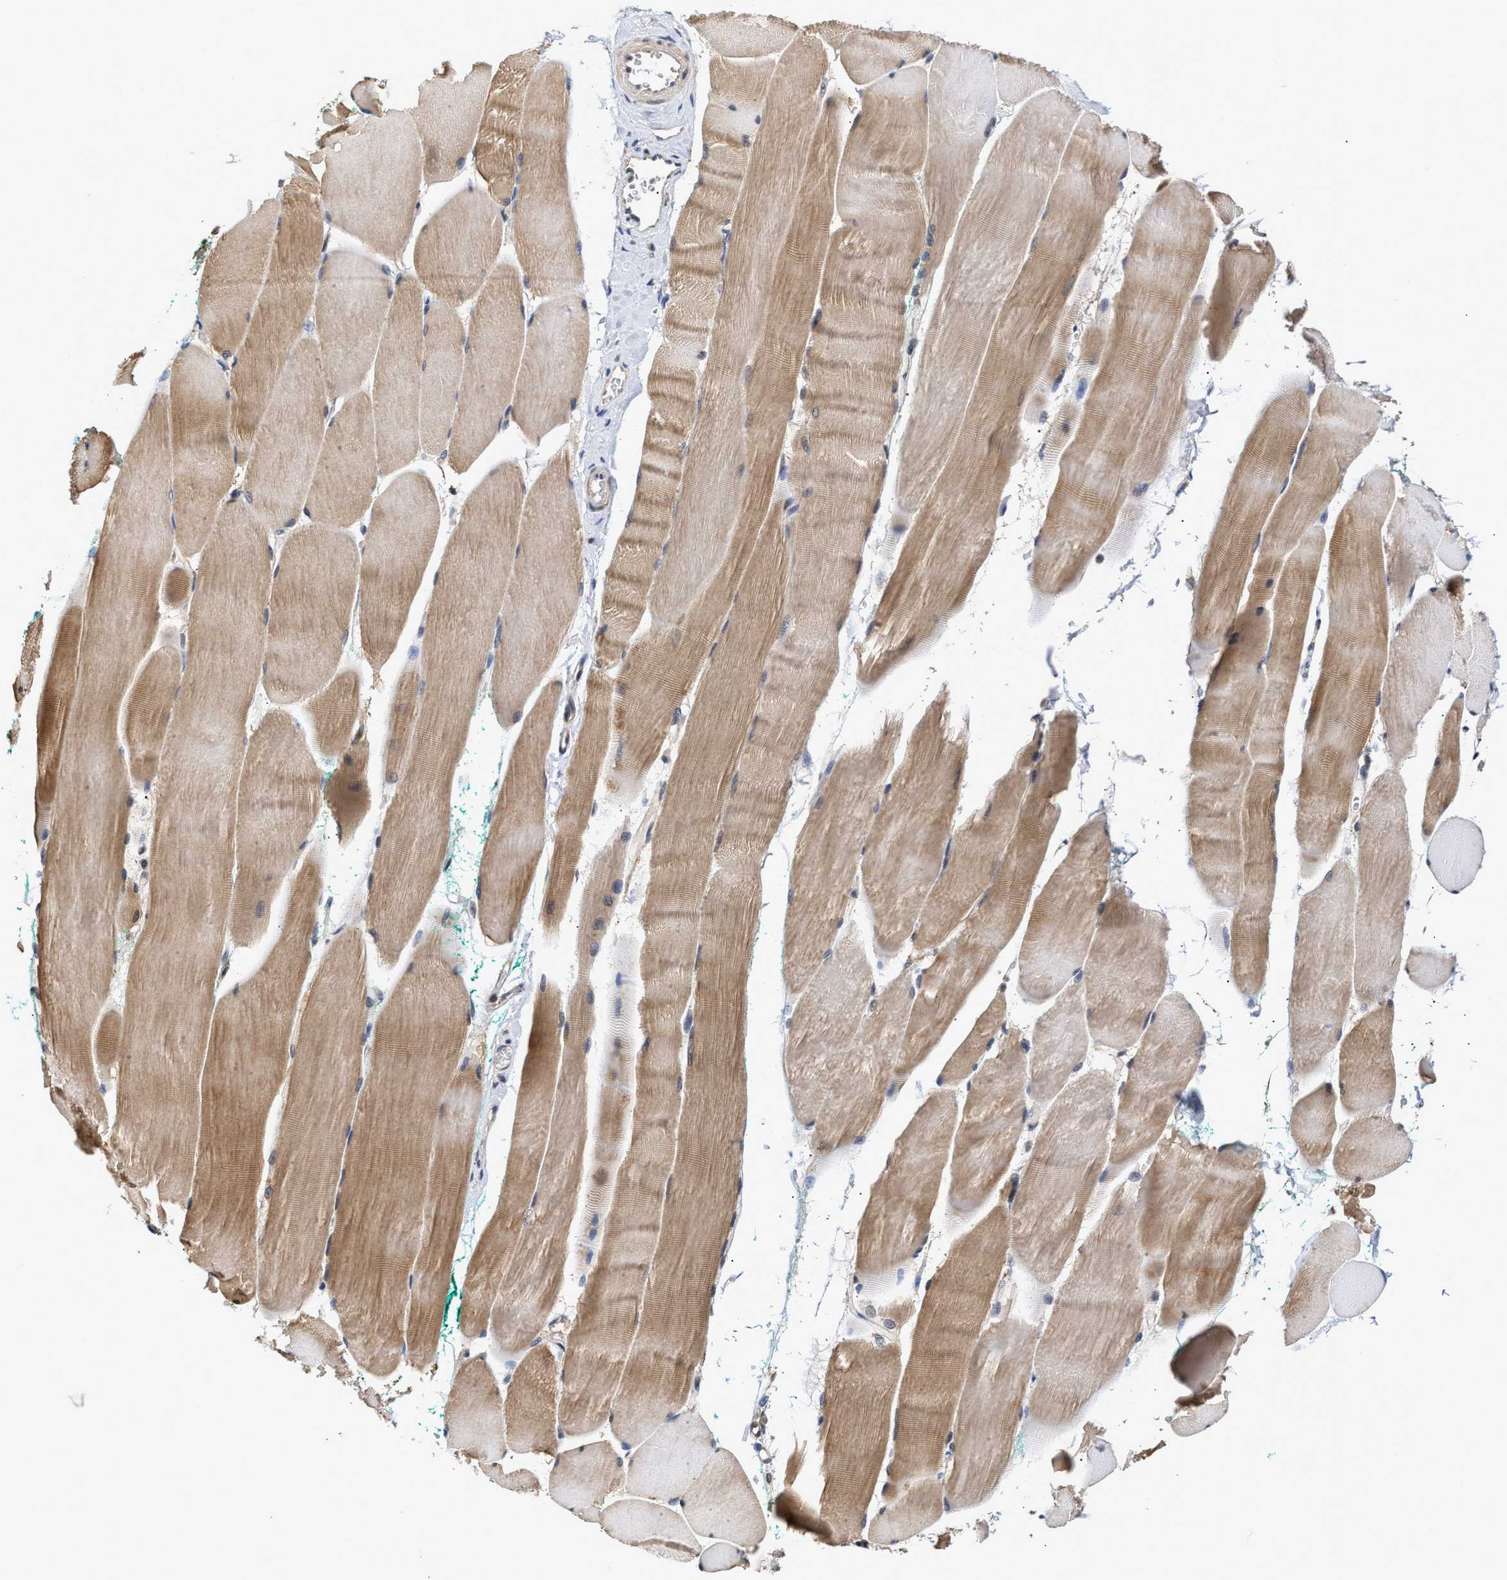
{"staining": {"intensity": "moderate", "quantity": ">75%", "location": "cytoplasmic/membranous"}, "tissue": "skeletal muscle", "cell_type": "Myocytes", "image_type": "normal", "snomed": [{"axis": "morphology", "description": "Normal tissue, NOS"}, {"axis": "morphology", "description": "Squamous cell carcinoma, NOS"}, {"axis": "topography", "description": "Skeletal muscle"}], "caption": "A medium amount of moderate cytoplasmic/membranous staining is seen in about >75% of myocytes in benign skeletal muscle. (DAB (3,3'-diaminobenzidine) = brown stain, brightfield microscopy at high magnification).", "gene": "KLHDC1", "patient": {"sex": "male", "age": 51}}